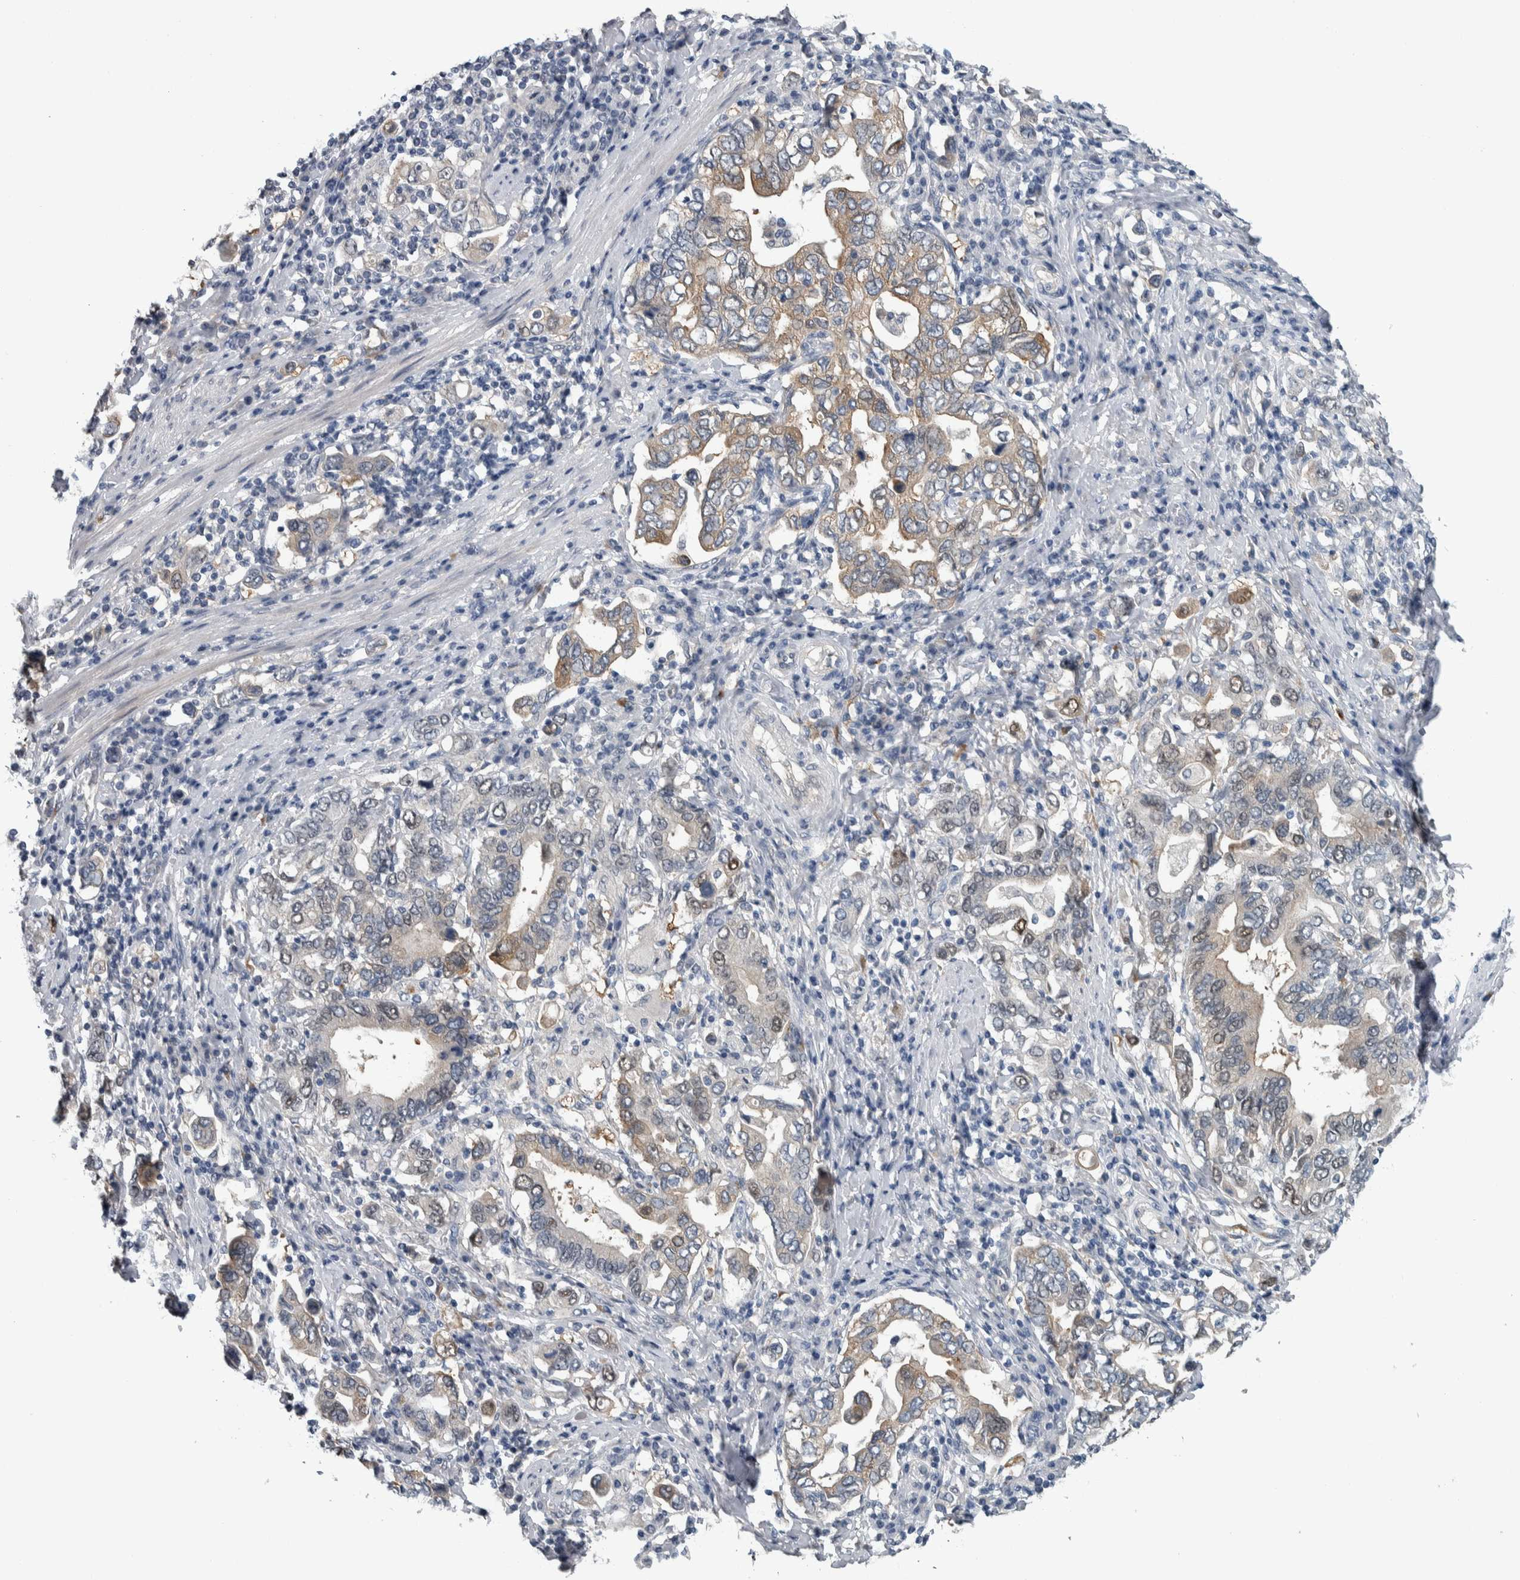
{"staining": {"intensity": "weak", "quantity": "25%-75%", "location": "cytoplasmic/membranous"}, "tissue": "stomach cancer", "cell_type": "Tumor cells", "image_type": "cancer", "snomed": [{"axis": "morphology", "description": "Adenocarcinoma, NOS"}, {"axis": "topography", "description": "Stomach, upper"}], "caption": "Protein staining of stomach cancer tissue shows weak cytoplasmic/membranous staining in approximately 25%-75% of tumor cells.", "gene": "COL14A1", "patient": {"sex": "male", "age": 62}}